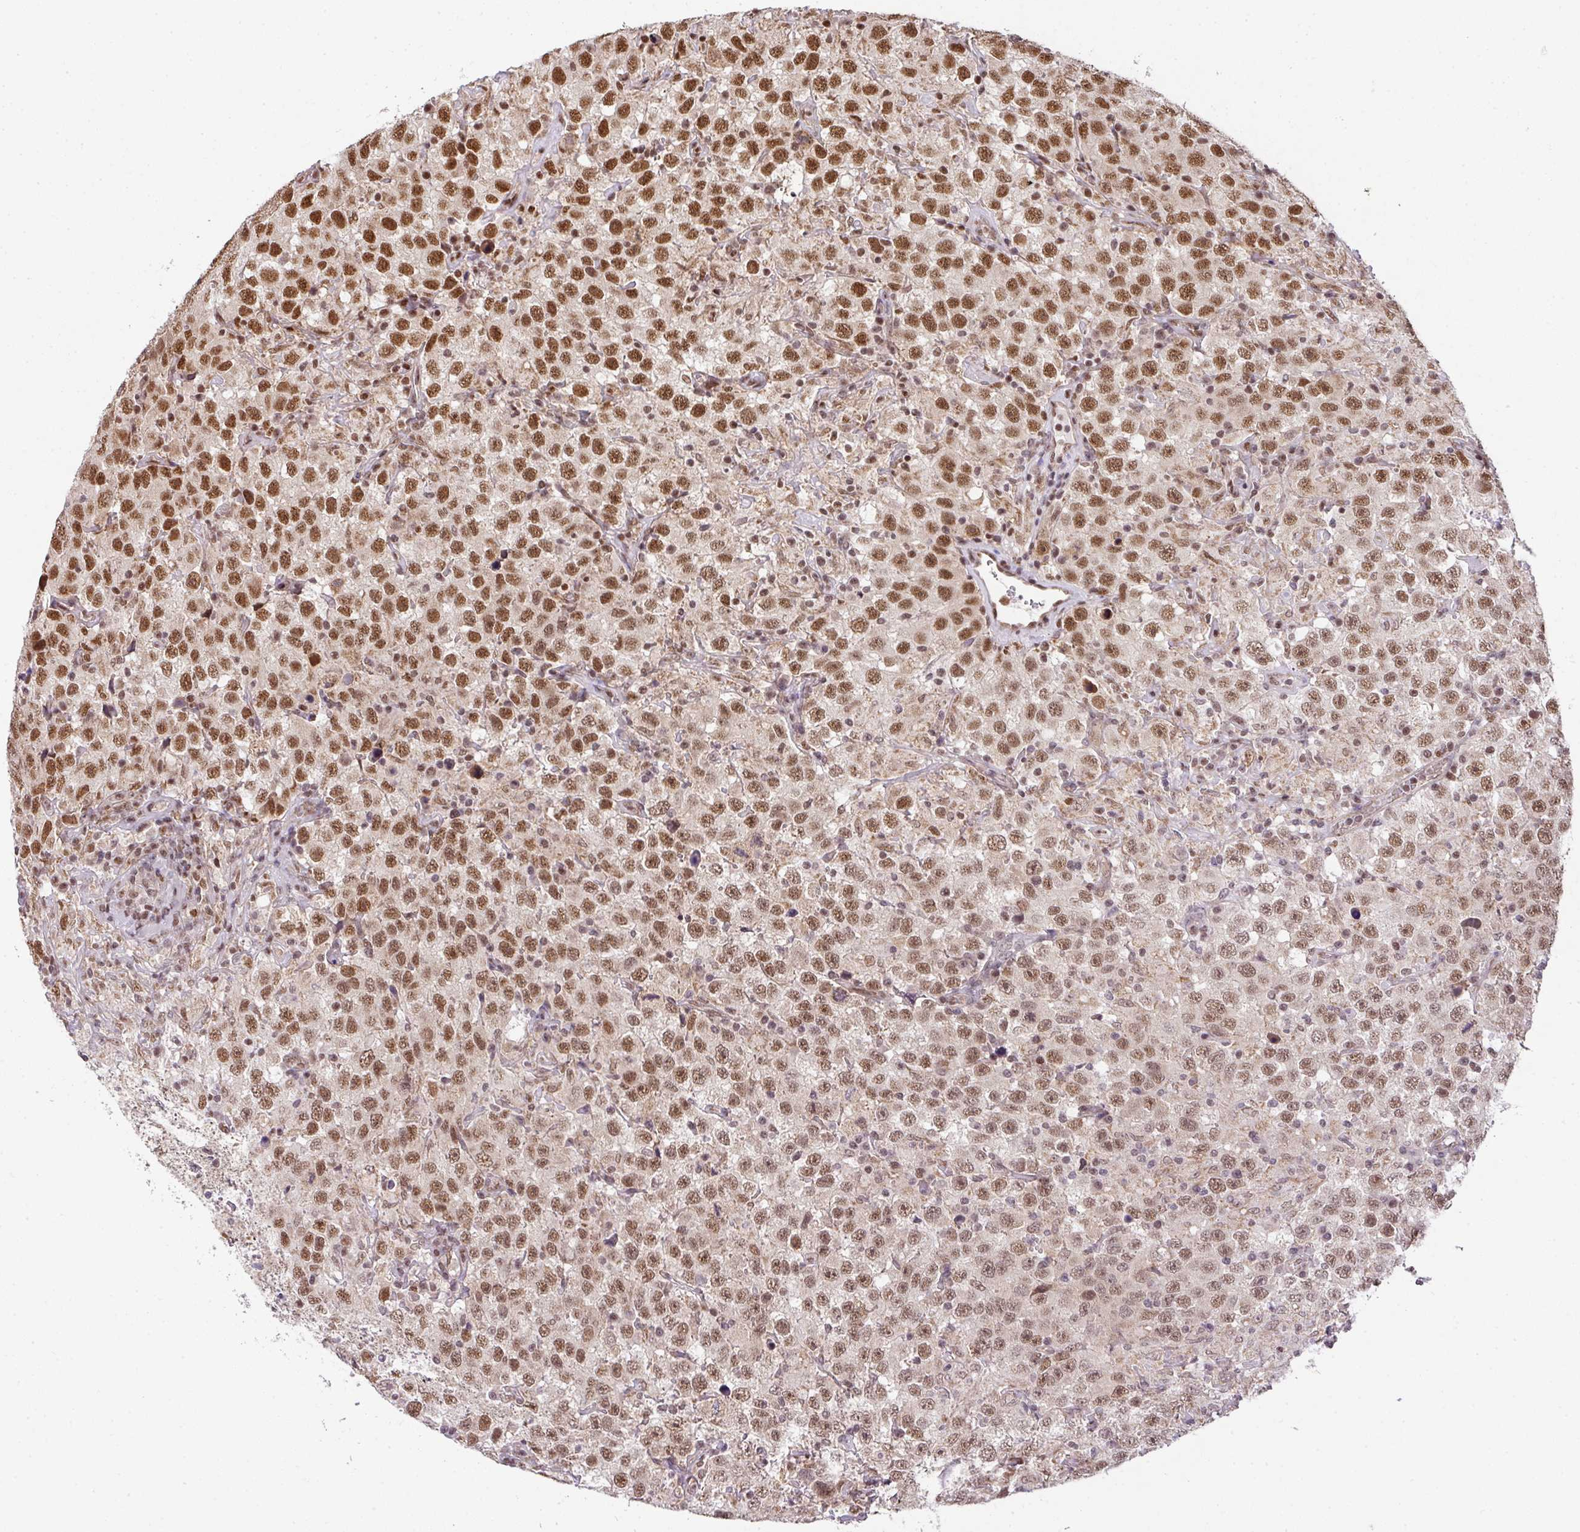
{"staining": {"intensity": "strong", "quantity": "25%-75%", "location": "nuclear"}, "tissue": "testis cancer", "cell_type": "Tumor cells", "image_type": "cancer", "snomed": [{"axis": "morphology", "description": "Seminoma, NOS"}, {"axis": "topography", "description": "Testis"}], "caption": "Tumor cells display high levels of strong nuclear expression in about 25%-75% of cells in human testis seminoma.", "gene": "PLK1", "patient": {"sex": "male", "age": 41}}